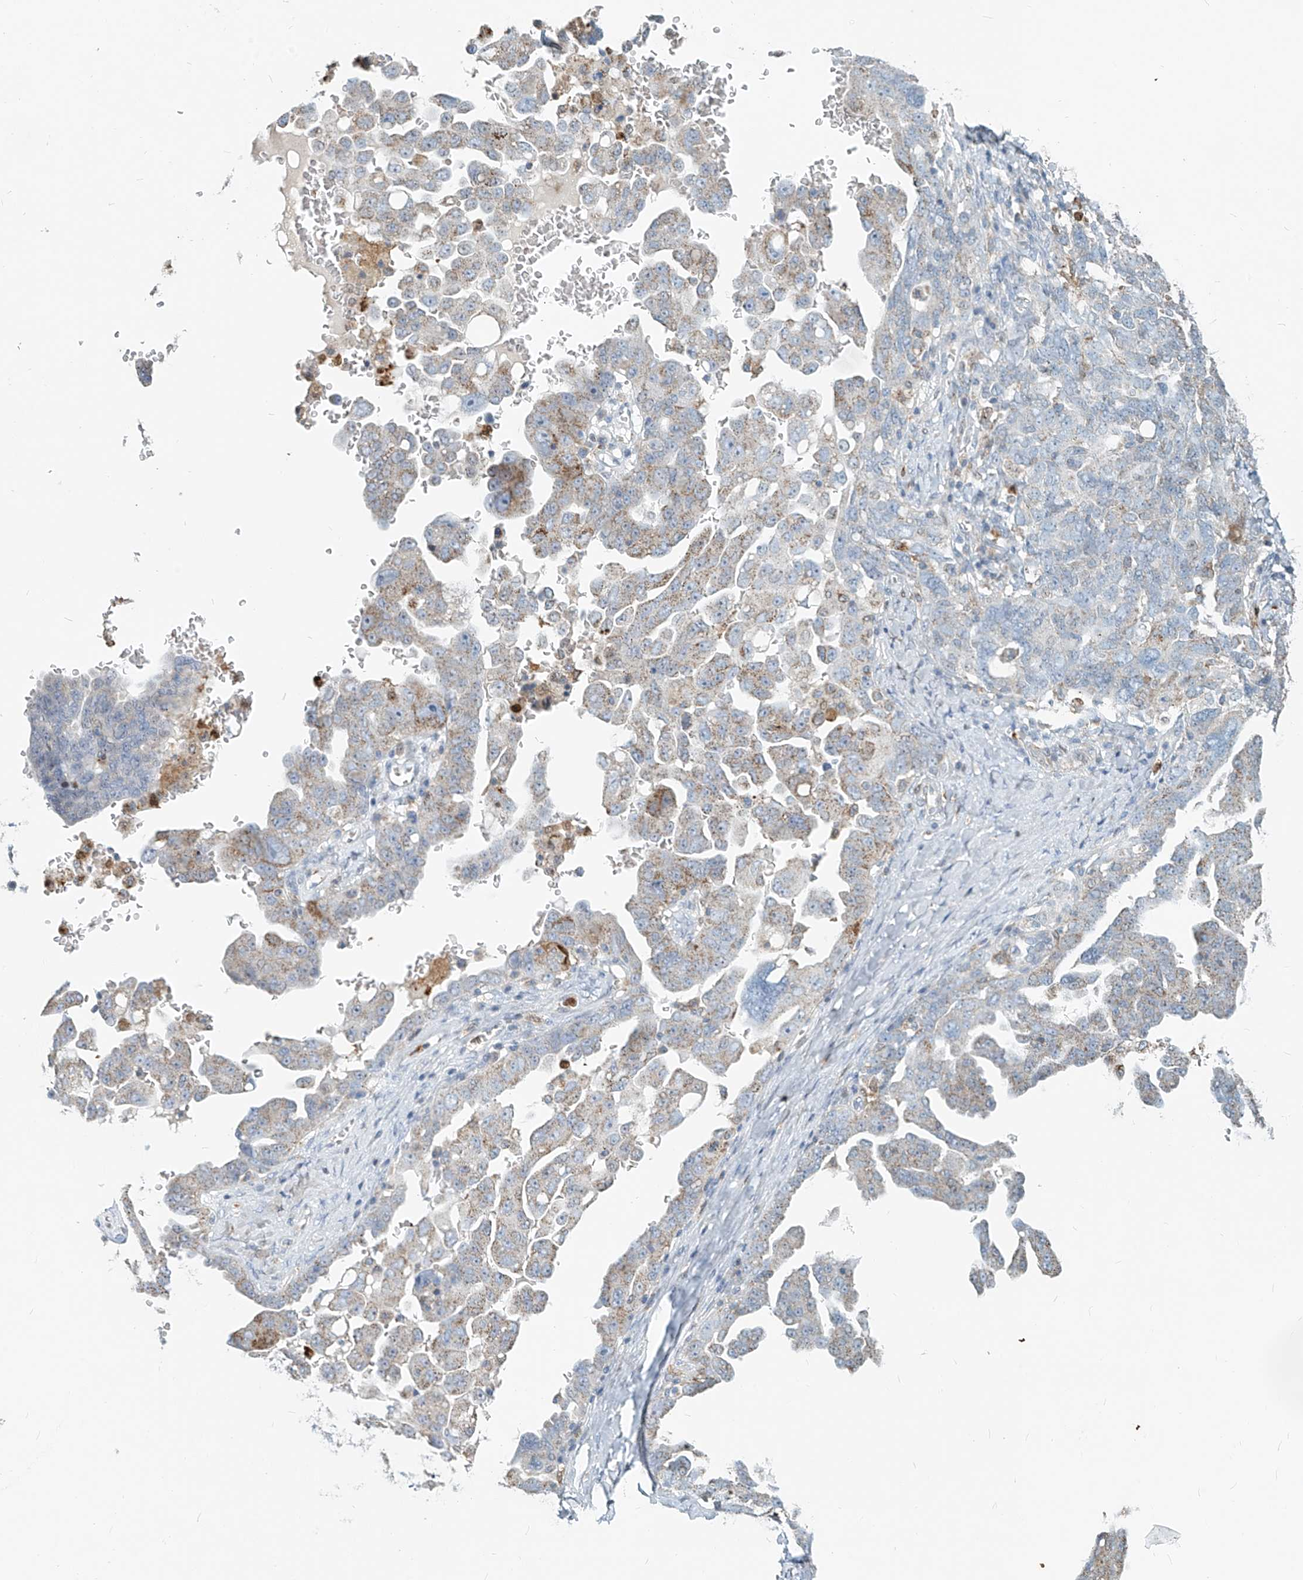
{"staining": {"intensity": "moderate", "quantity": "<25%", "location": "cytoplasmic/membranous"}, "tissue": "ovarian cancer", "cell_type": "Tumor cells", "image_type": "cancer", "snomed": [{"axis": "morphology", "description": "Carcinoma, endometroid"}, {"axis": "topography", "description": "Ovary"}], "caption": "This image displays immunohistochemistry staining of human ovarian endometroid carcinoma, with low moderate cytoplasmic/membranous positivity in about <25% of tumor cells.", "gene": "PTPRA", "patient": {"sex": "female", "age": 62}}